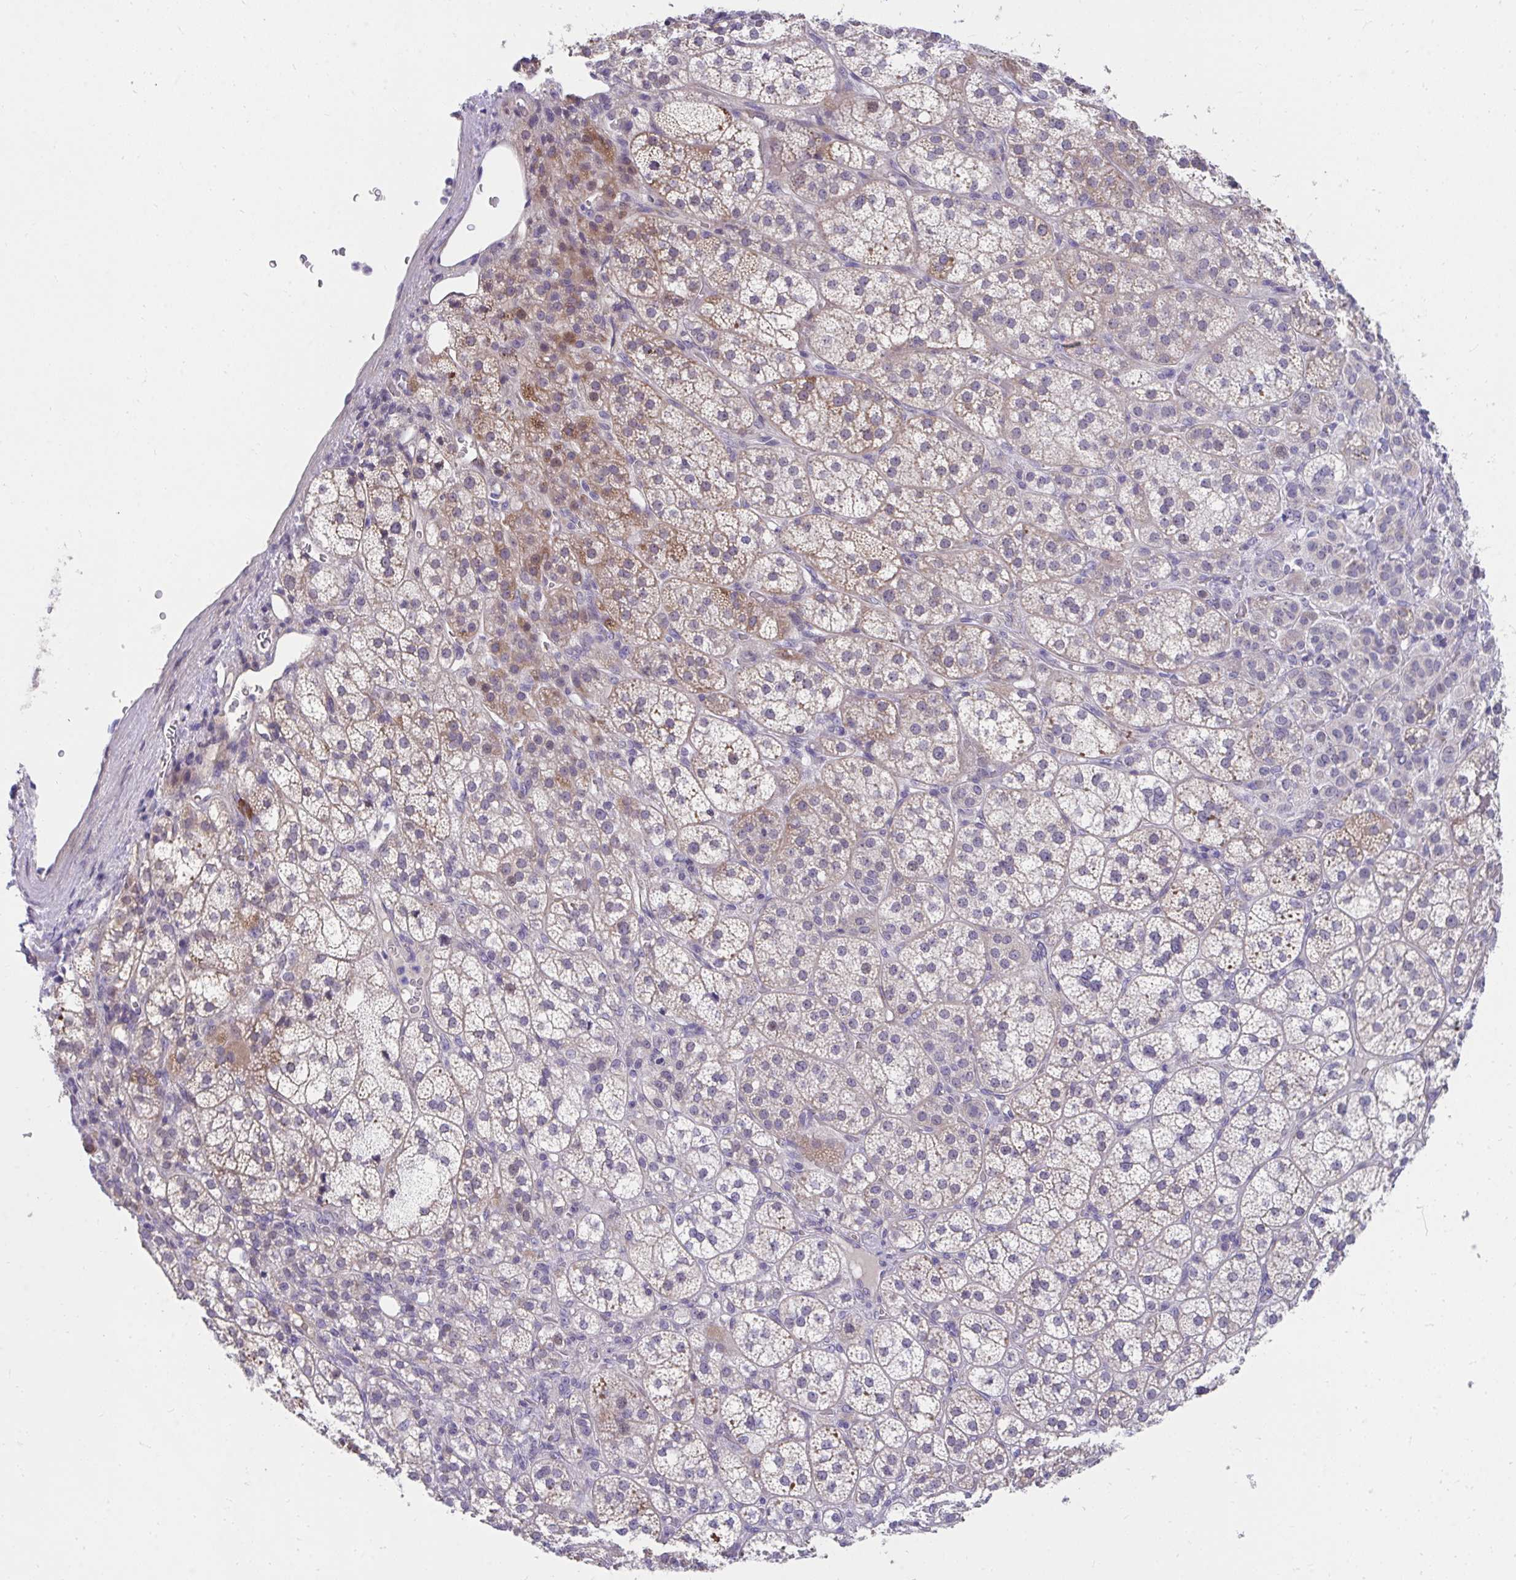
{"staining": {"intensity": "moderate", "quantity": "25%-75%", "location": "cytoplasmic/membranous"}, "tissue": "adrenal gland", "cell_type": "Glandular cells", "image_type": "normal", "snomed": [{"axis": "morphology", "description": "Normal tissue, NOS"}, {"axis": "topography", "description": "Adrenal gland"}], "caption": "The immunohistochemical stain shows moderate cytoplasmic/membranous staining in glandular cells of benign adrenal gland. (IHC, brightfield microscopy, high magnification).", "gene": "SLAMF7", "patient": {"sex": "female", "age": 60}}